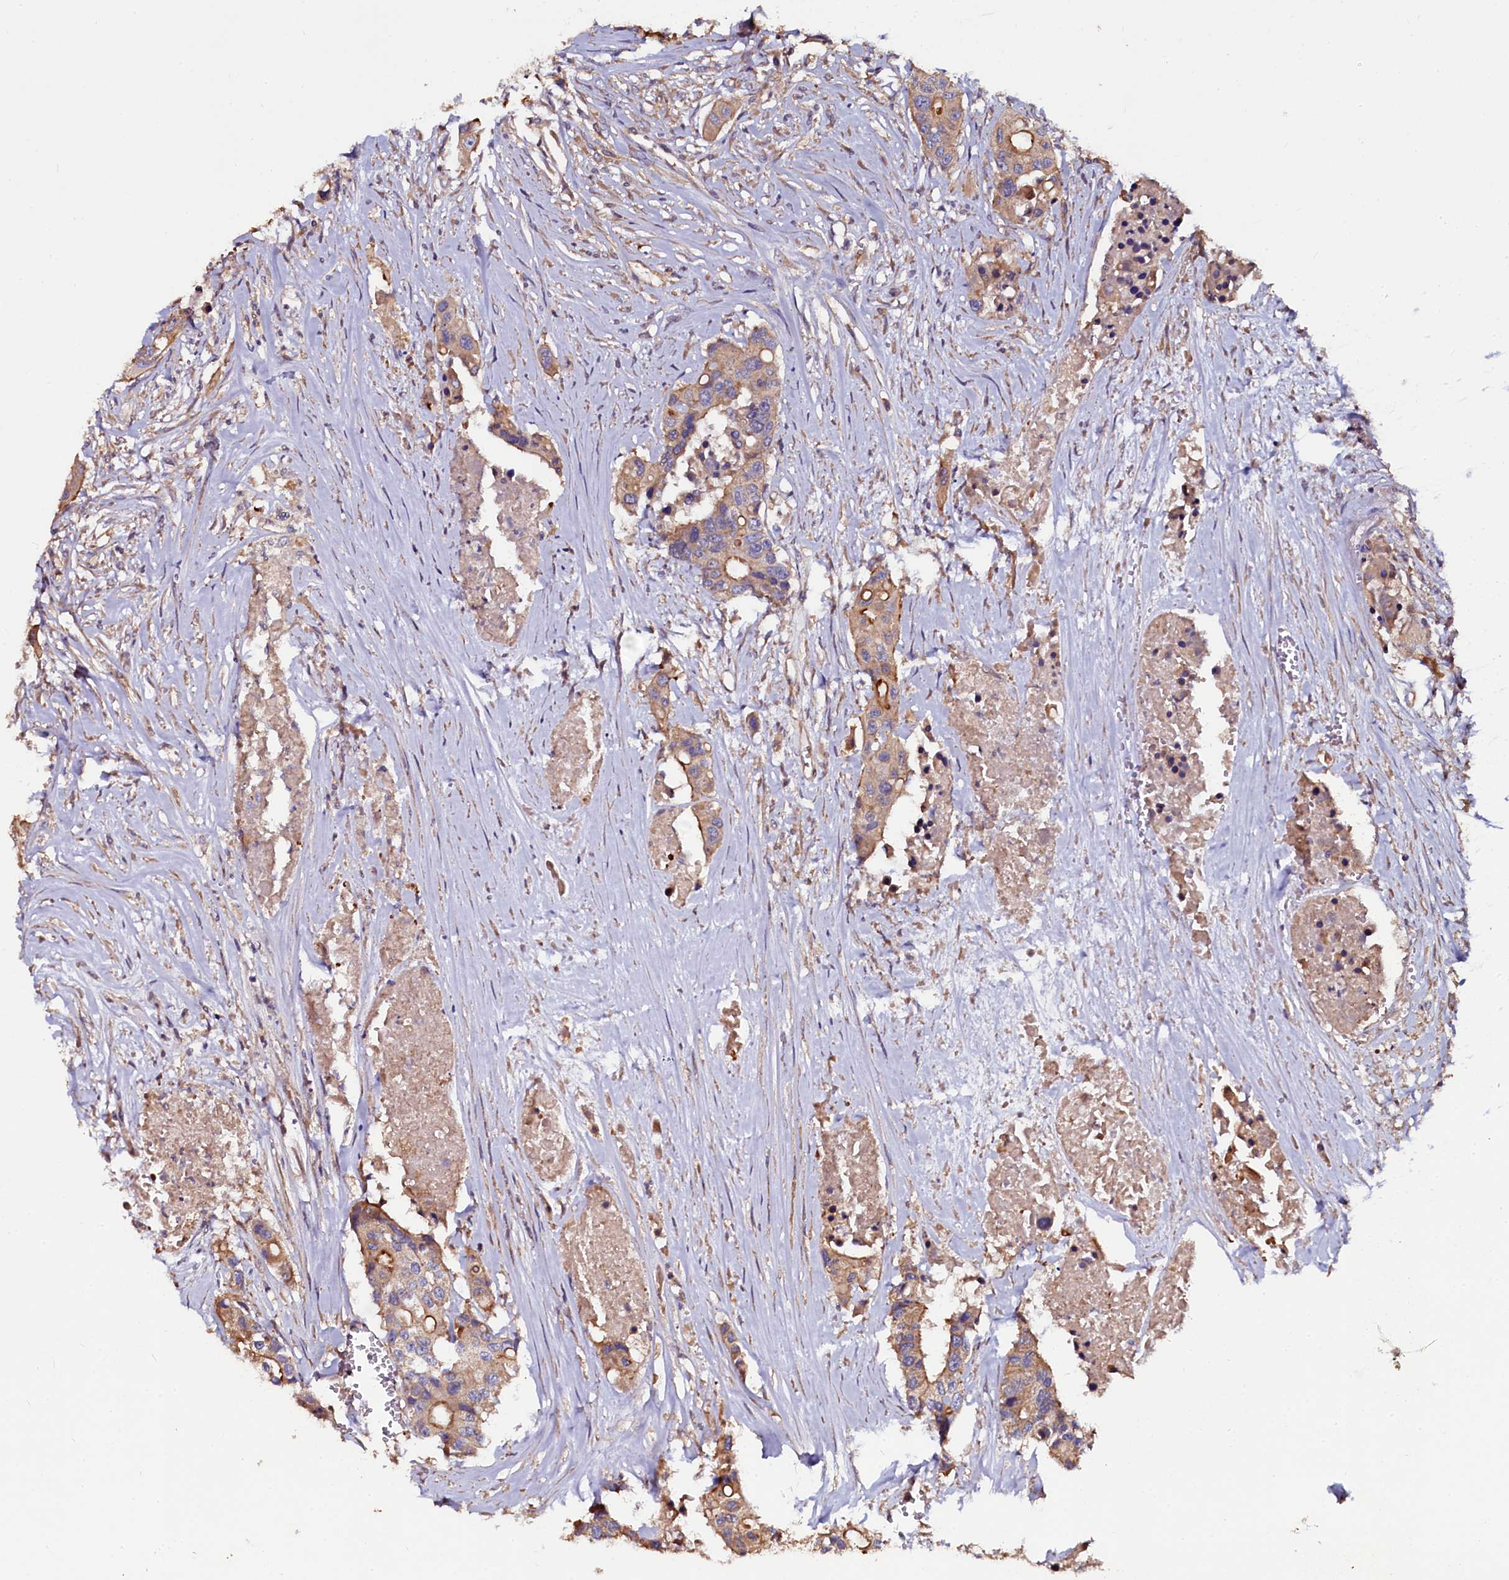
{"staining": {"intensity": "moderate", "quantity": ">75%", "location": "cytoplasmic/membranous"}, "tissue": "colorectal cancer", "cell_type": "Tumor cells", "image_type": "cancer", "snomed": [{"axis": "morphology", "description": "Adenocarcinoma, NOS"}, {"axis": "topography", "description": "Colon"}], "caption": "There is medium levels of moderate cytoplasmic/membranous expression in tumor cells of colorectal cancer, as demonstrated by immunohistochemical staining (brown color).", "gene": "APPL2", "patient": {"sex": "male", "age": 77}}